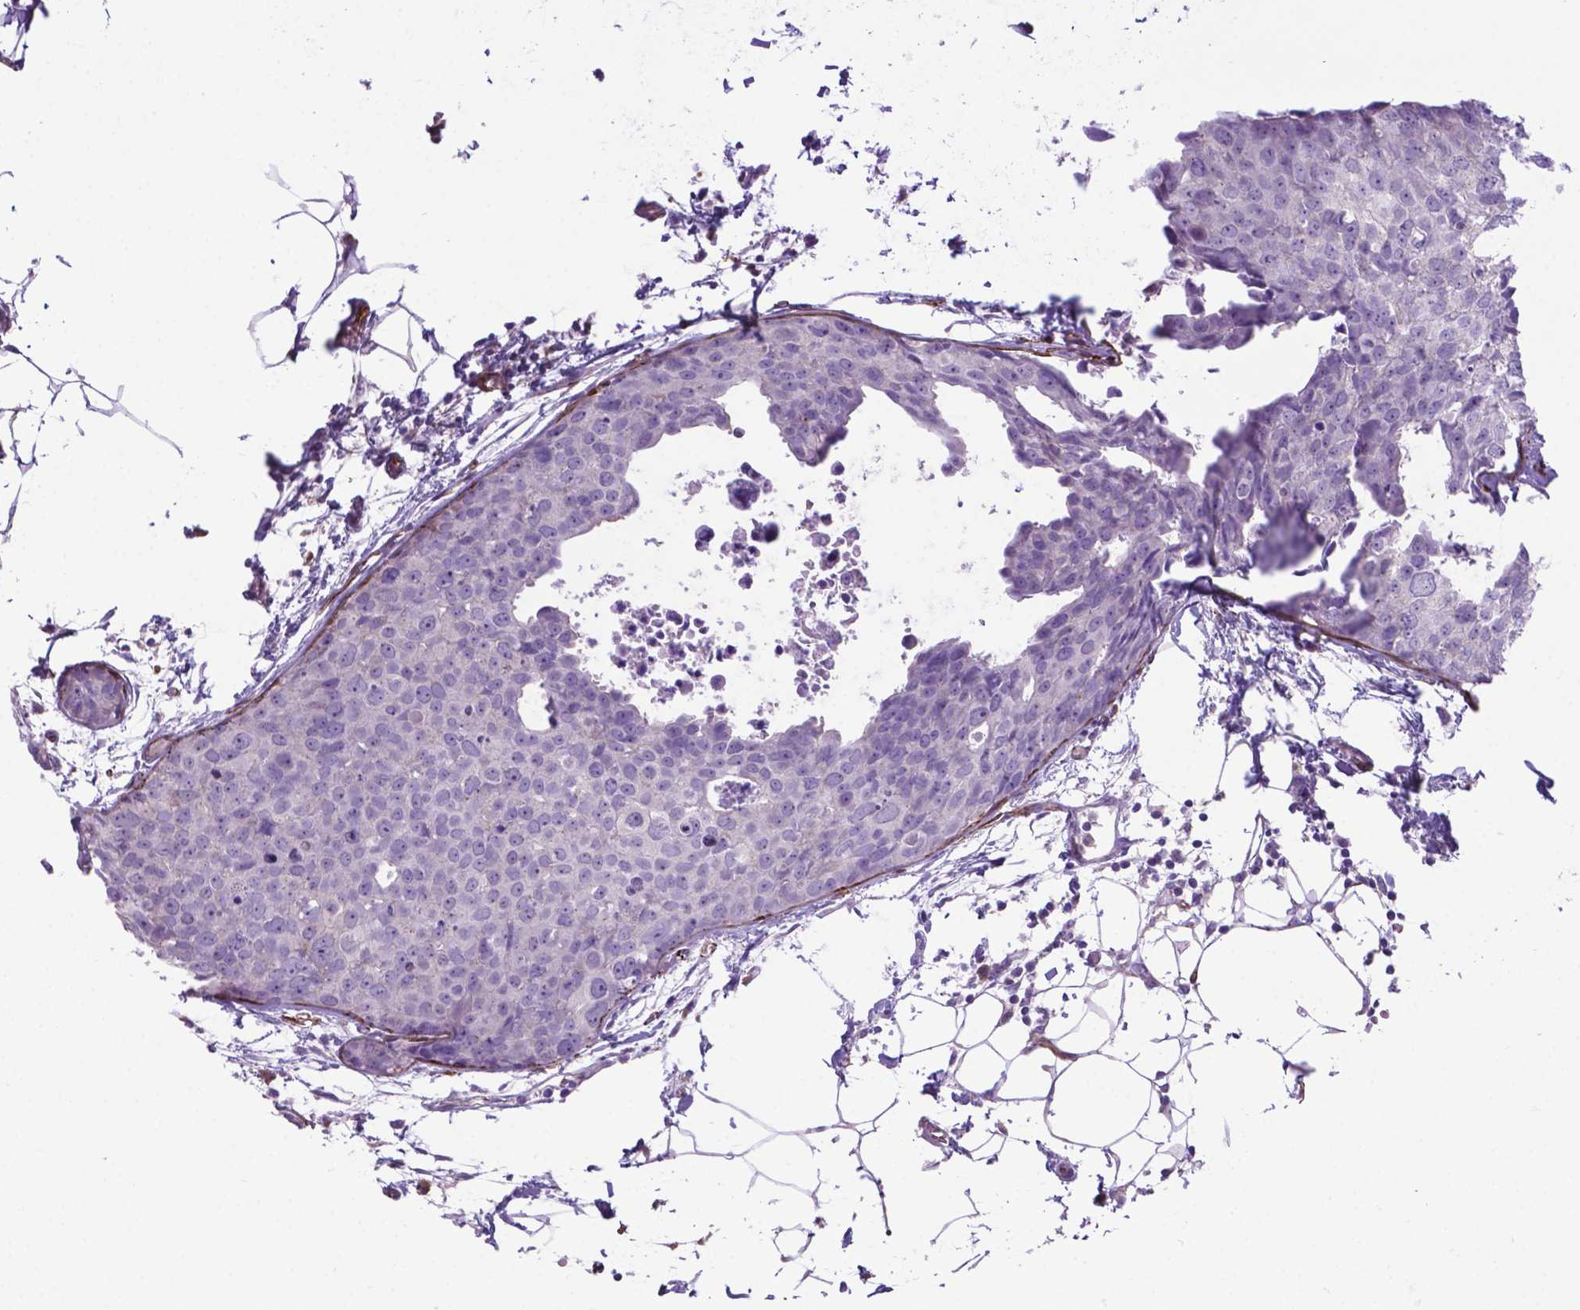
{"staining": {"intensity": "negative", "quantity": "none", "location": "none"}, "tissue": "breast cancer", "cell_type": "Tumor cells", "image_type": "cancer", "snomed": [{"axis": "morphology", "description": "Duct carcinoma"}, {"axis": "topography", "description": "Breast"}], "caption": "DAB immunohistochemical staining of breast invasive ductal carcinoma shows no significant staining in tumor cells. Brightfield microscopy of immunohistochemistry stained with DAB (brown) and hematoxylin (blue), captured at high magnification.", "gene": "LZTR1", "patient": {"sex": "female", "age": 38}}